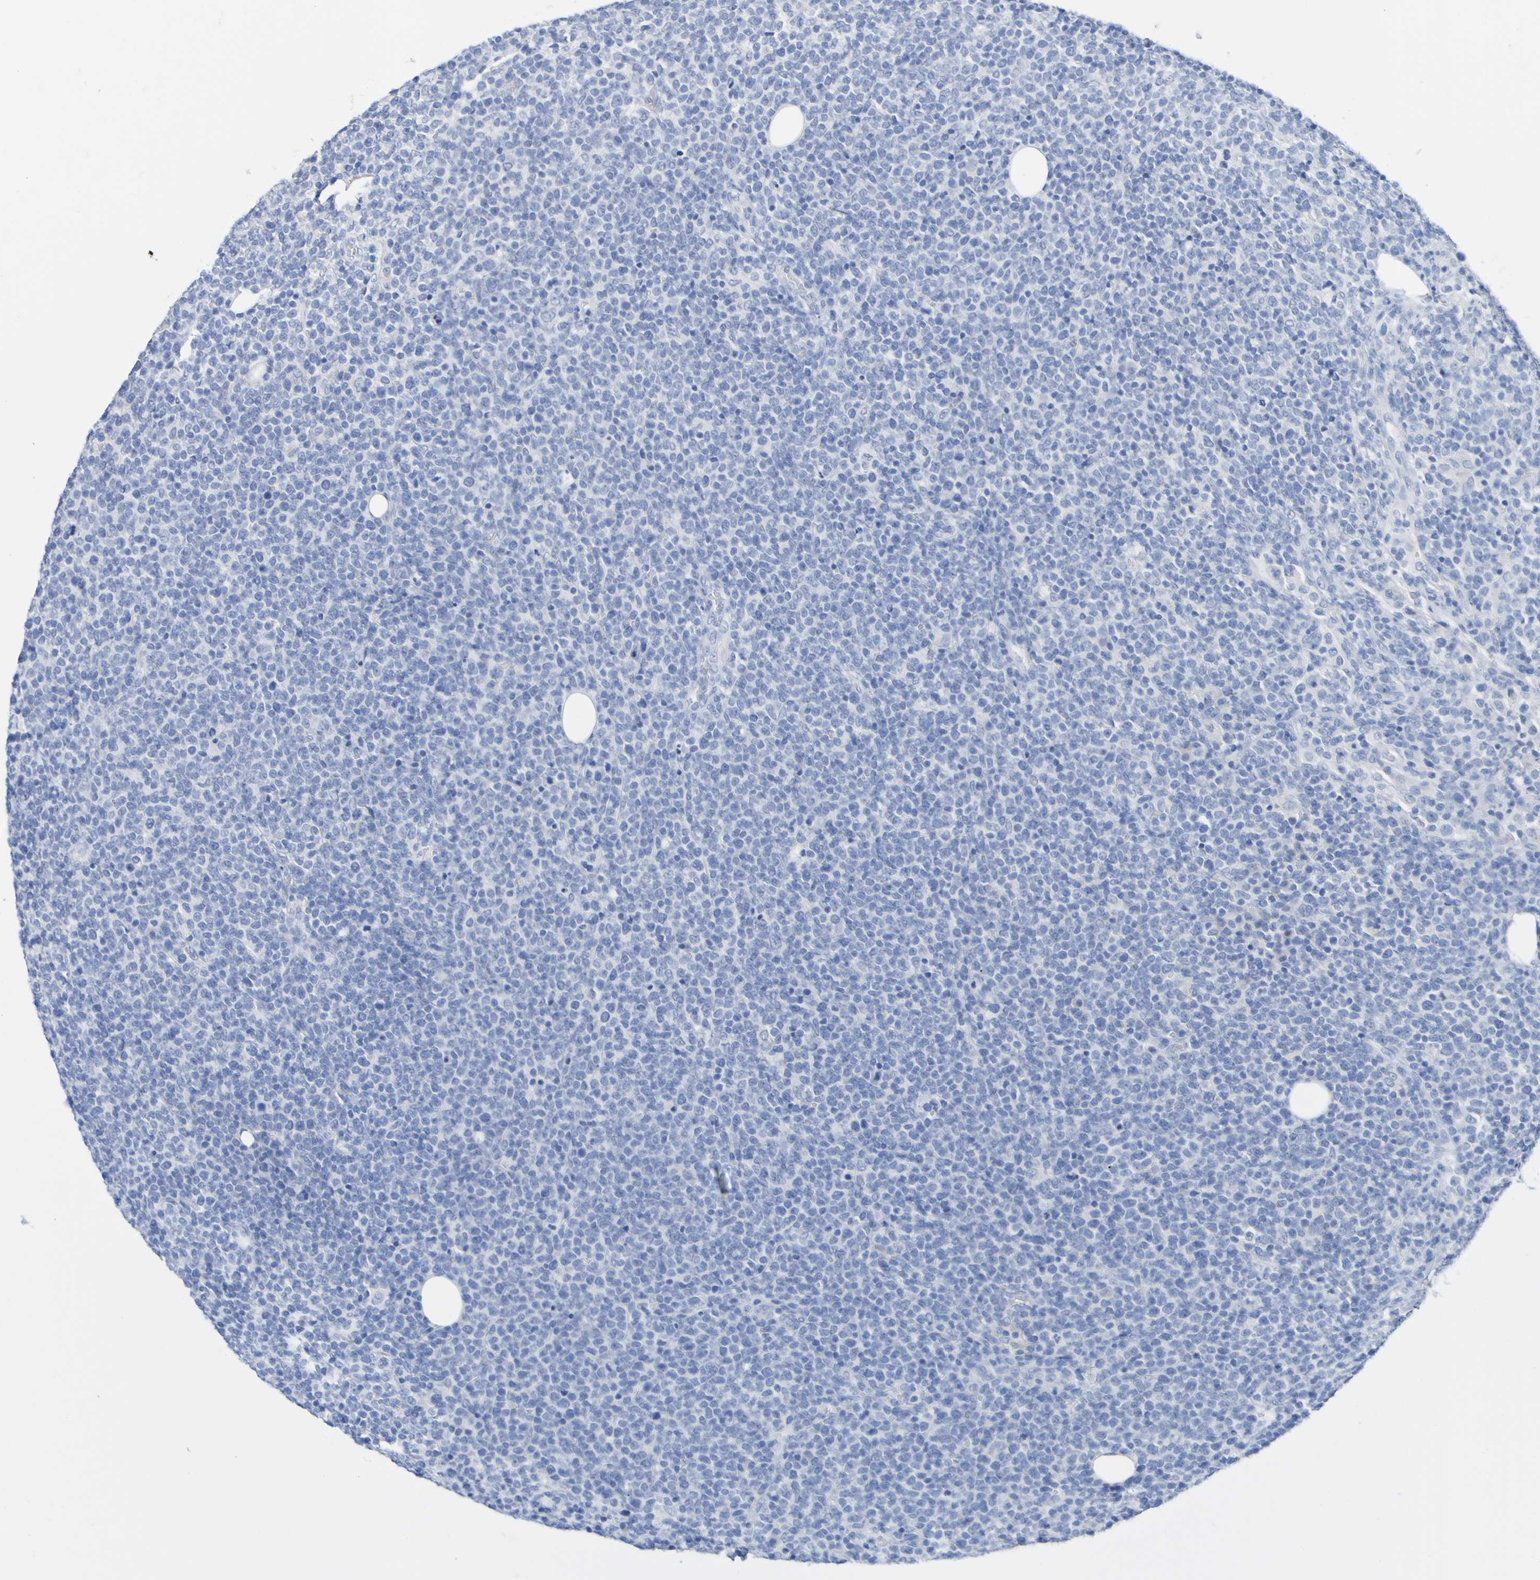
{"staining": {"intensity": "negative", "quantity": "none", "location": "none"}, "tissue": "lymphoma", "cell_type": "Tumor cells", "image_type": "cancer", "snomed": [{"axis": "morphology", "description": "Malignant lymphoma, non-Hodgkin's type, High grade"}, {"axis": "topography", "description": "Lymph node"}], "caption": "Human high-grade malignant lymphoma, non-Hodgkin's type stained for a protein using IHC displays no positivity in tumor cells.", "gene": "SGCB", "patient": {"sex": "male", "age": 61}}